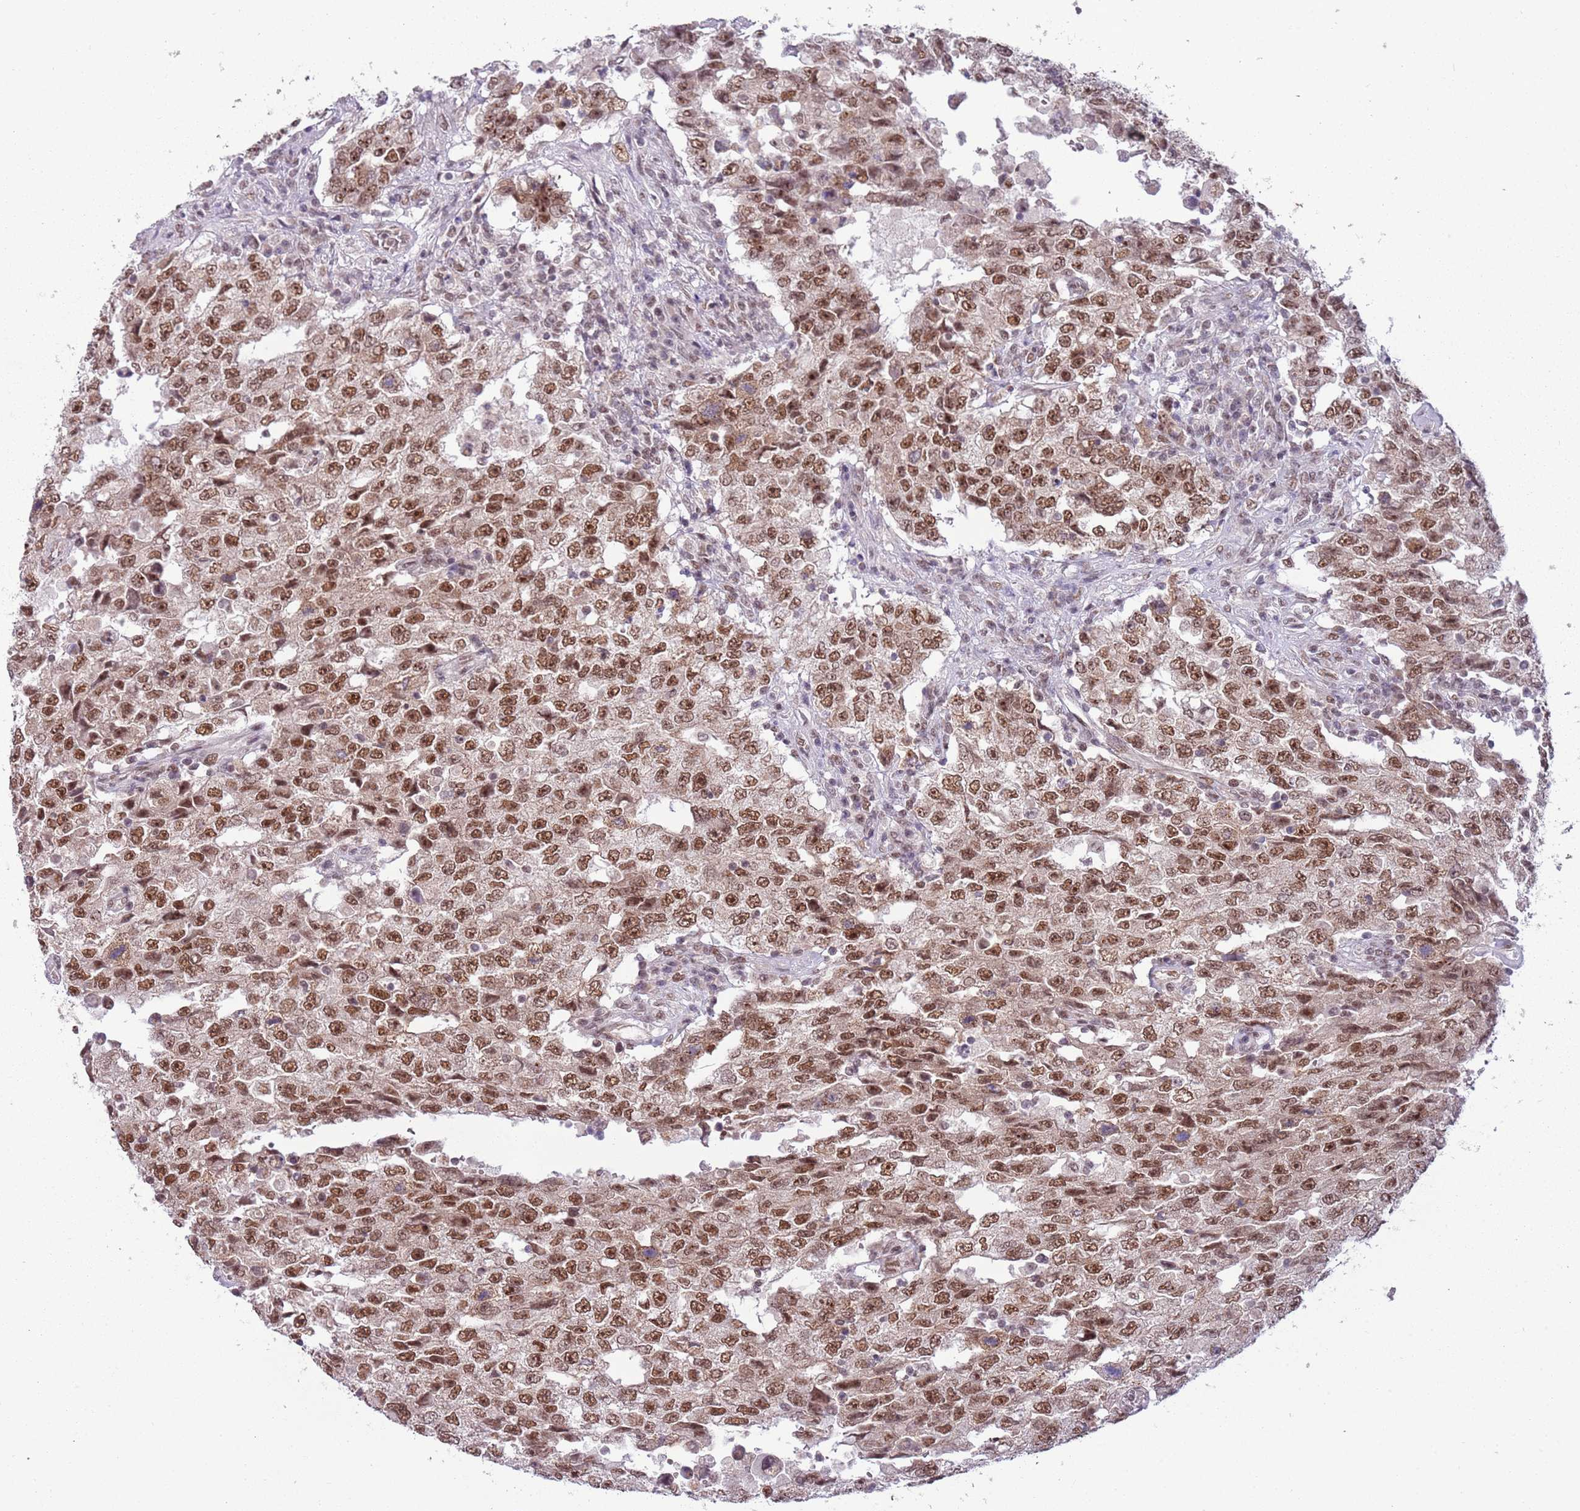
{"staining": {"intensity": "moderate", "quantity": ">75%", "location": "nuclear"}, "tissue": "testis cancer", "cell_type": "Tumor cells", "image_type": "cancer", "snomed": [{"axis": "morphology", "description": "Carcinoma, Embryonal, NOS"}, {"axis": "topography", "description": "Testis"}], "caption": "Protein expression analysis of testis cancer (embryonal carcinoma) exhibits moderate nuclear expression in approximately >75% of tumor cells. (DAB = brown stain, brightfield microscopy at high magnification).", "gene": "FAM120AOS", "patient": {"sex": "male", "age": 26}}